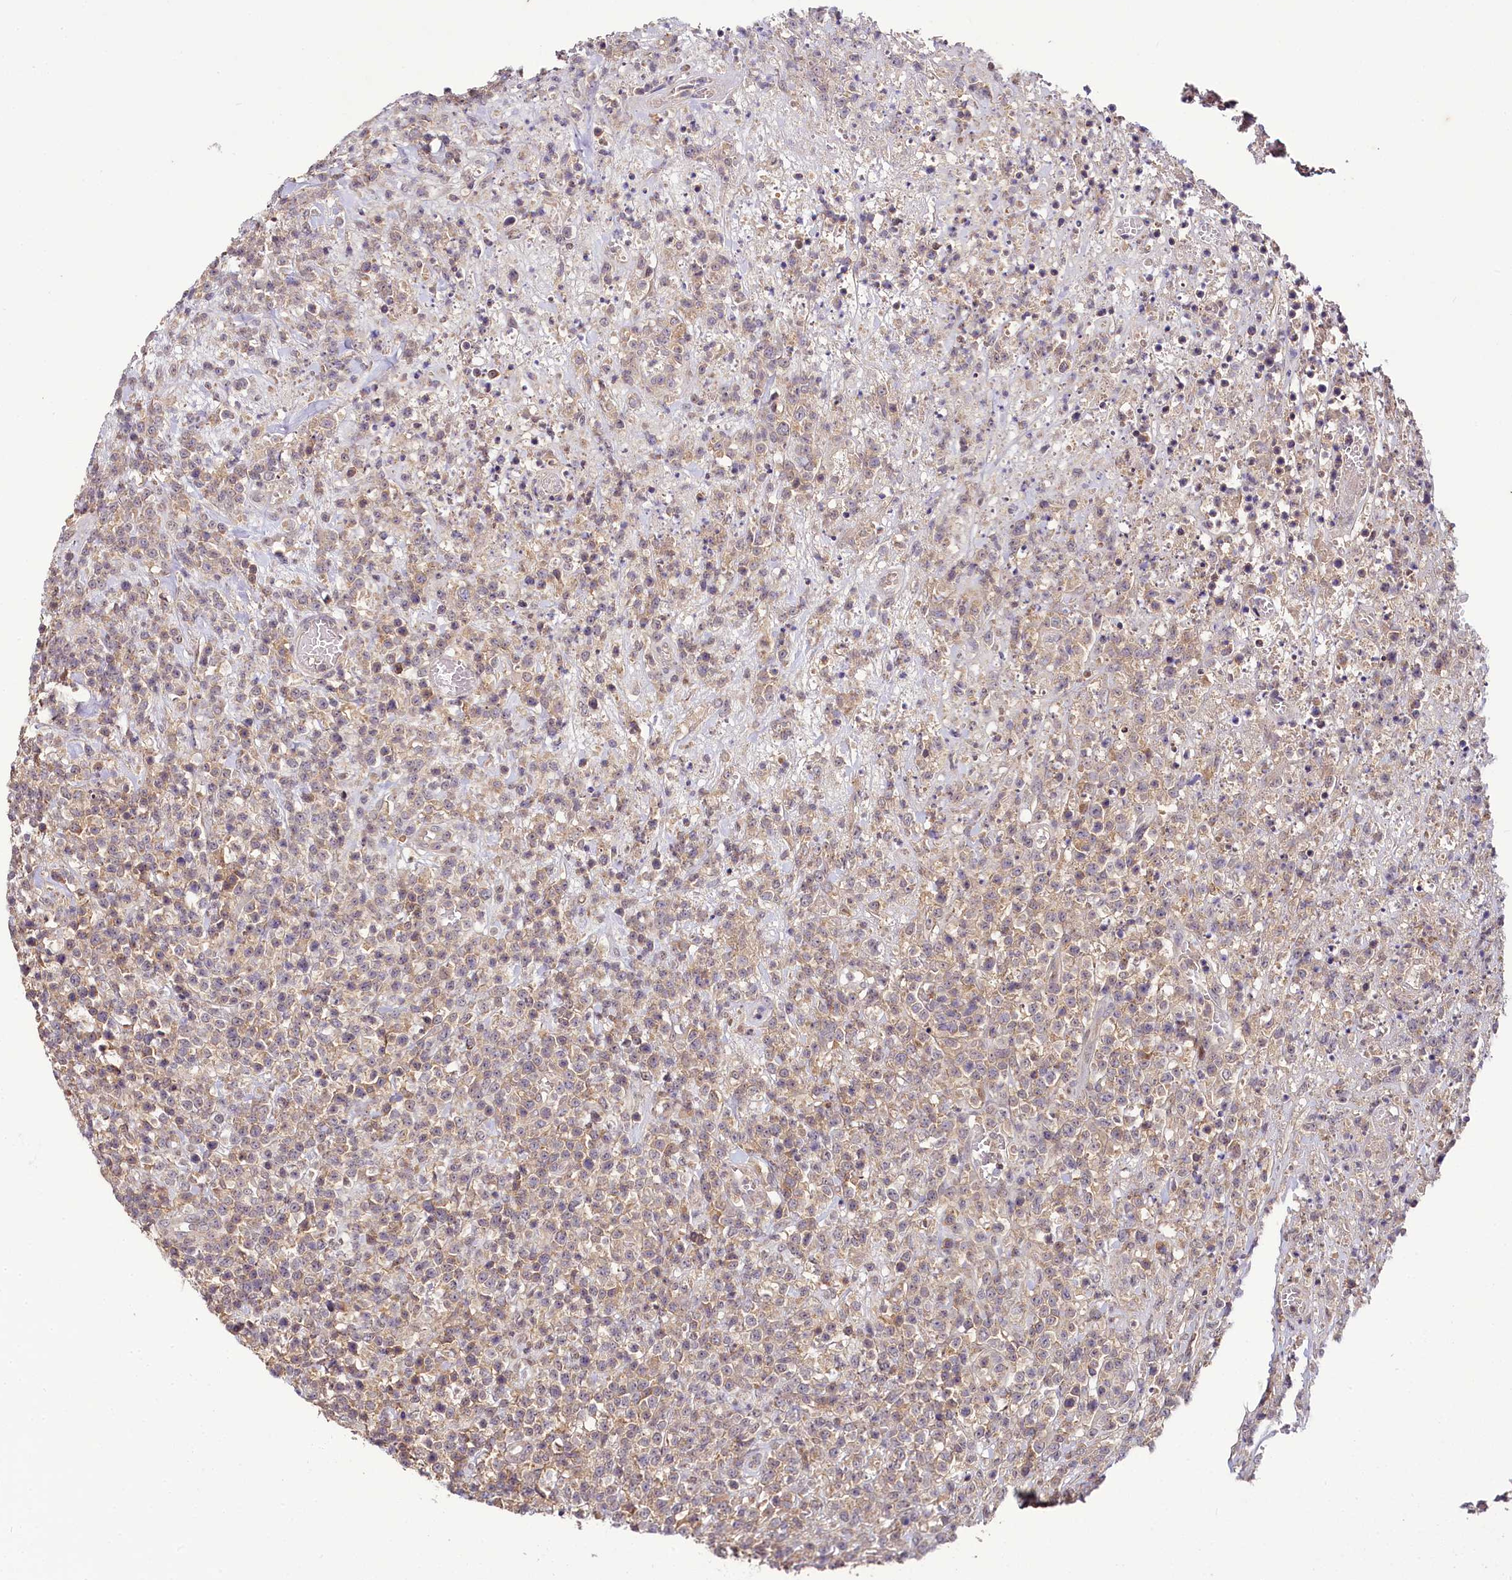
{"staining": {"intensity": "weak", "quantity": "25%-75%", "location": "cytoplasmic/membranous"}, "tissue": "lymphoma", "cell_type": "Tumor cells", "image_type": "cancer", "snomed": [{"axis": "morphology", "description": "Malignant lymphoma, non-Hodgkin's type, High grade"}, {"axis": "topography", "description": "Colon"}], "caption": "This histopathology image exhibits lymphoma stained with IHC to label a protein in brown. The cytoplasmic/membranous of tumor cells show weak positivity for the protein. Nuclei are counter-stained blue.", "gene": "TMEM39A", "patient": {"sex": "female", "age": 53}}